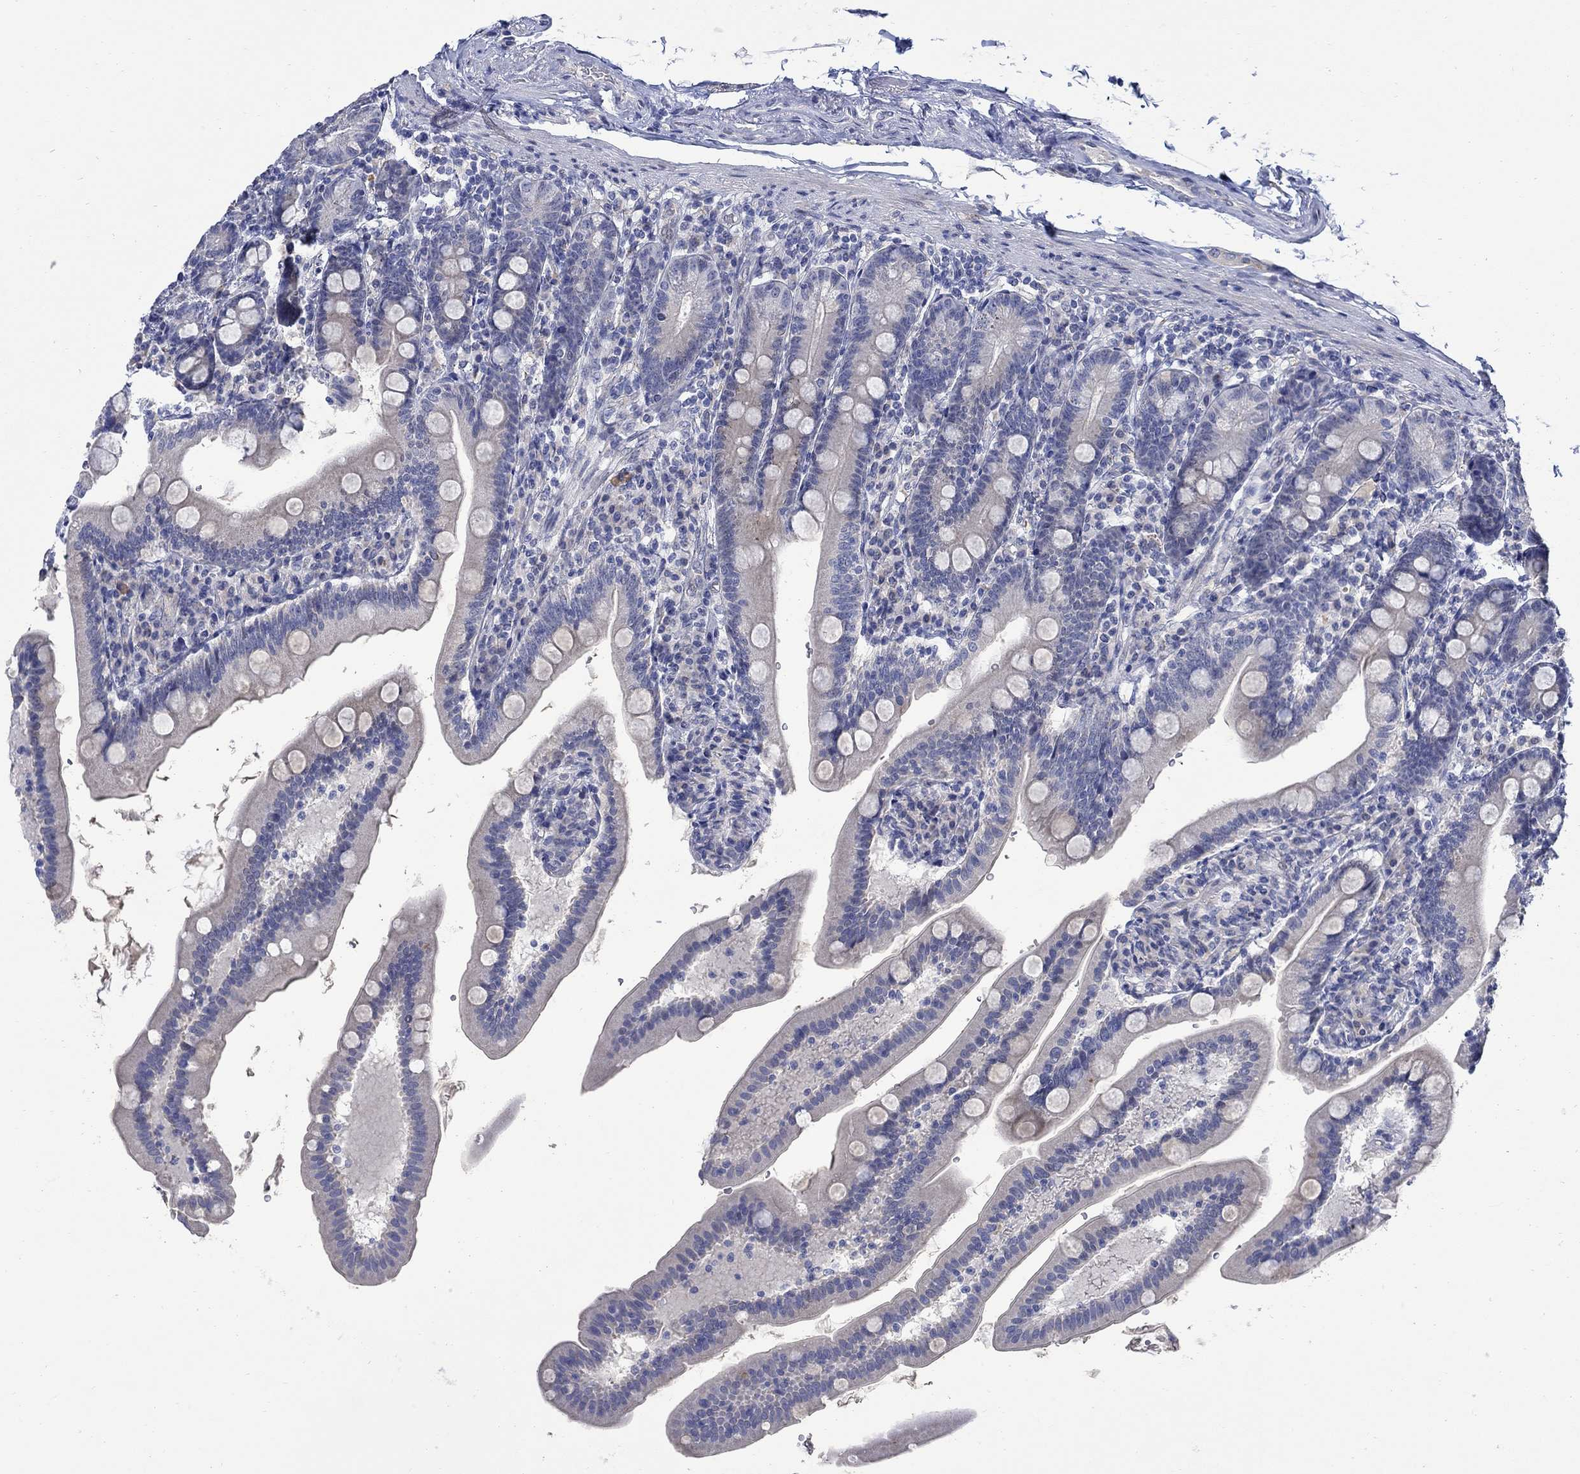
{"staining": {"intensity": "negative", "quantity": "none", "location": "none"}, "tissue": "duodenum", "cell_type": "Glandular cells", "image_type": "normal", "snomed": [{"axis": "morphology", "description": "Normal tissue, NOS"}, {"axis": "topography", "description": "Duodenum"}], "caption": "Immunohistochemistry of unremarkable human duodenum shows no positivity in glandular cells. The staining was performed using DAB to visualize the protein expression in brown, while the nuclei were stained in blue with hematoxylin (Magnification: 20x).", "gene": "DLK1", "patient": {"sex": "female", "age": 67}}